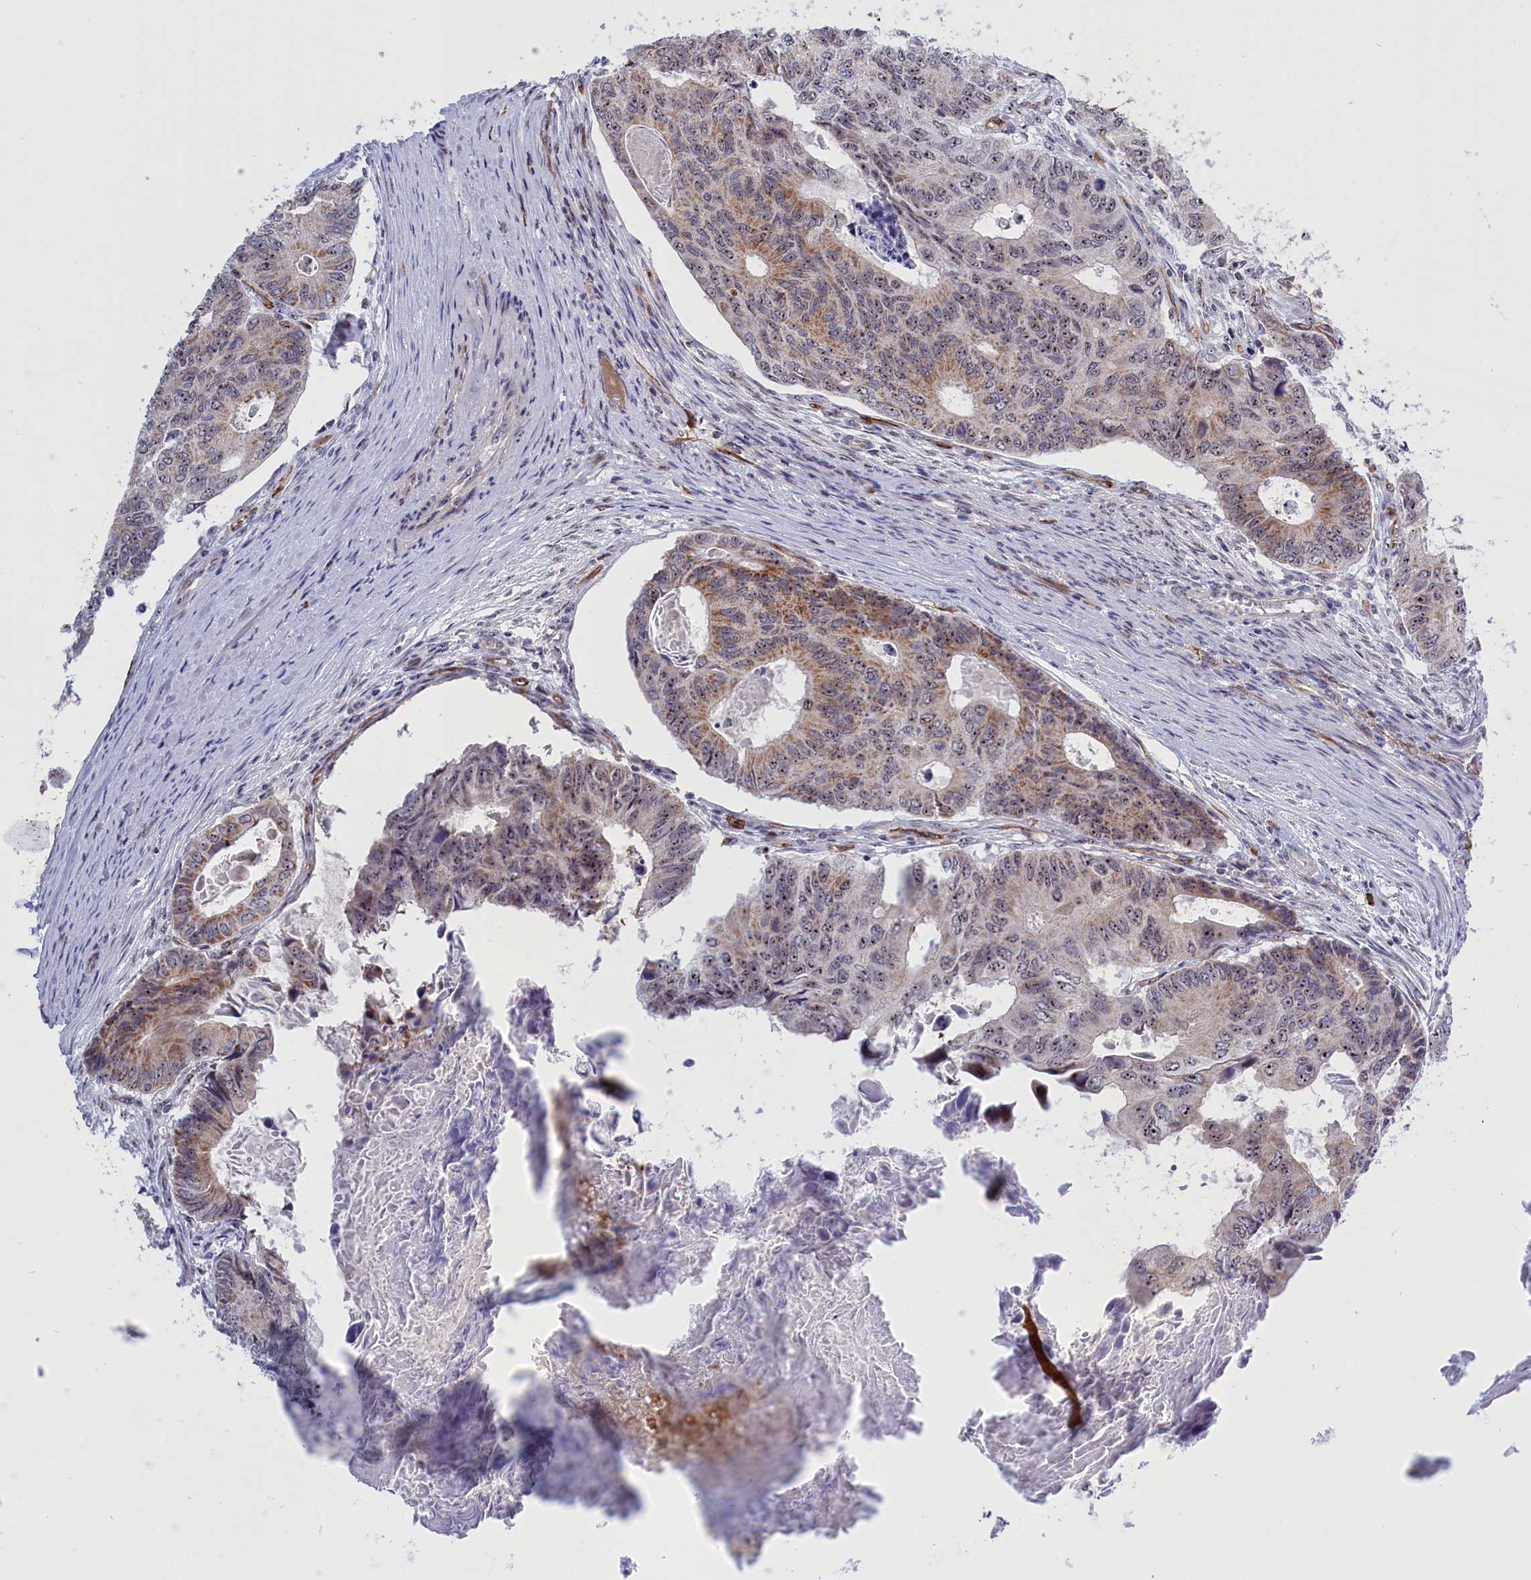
{"staining": {"intensity": "moderate", "quantity": ">75%", "location": "cytoplasmic/membranous,nuclear"}, "tissue": "colorectal cancer", "cell_type": "Tumor cells", "image_type": "cancer", "snomed": [{"axis": "morphology", "description": "Adenocarcinoma, NOS"}, {"axis": "topography", "description": "Colon"}], "caption": "The micrograph demonstrates immunohistochemical staining of adenocarcinoma (colorectal). There is moderate cytoplasmic/membranous and nuclear expression is seen in about >75% of tumor cells. The protein is shown in brown color, while the nuclei are stained blue.", "gene": "MPND", "patient": {"sex": "male", "age": 85}}